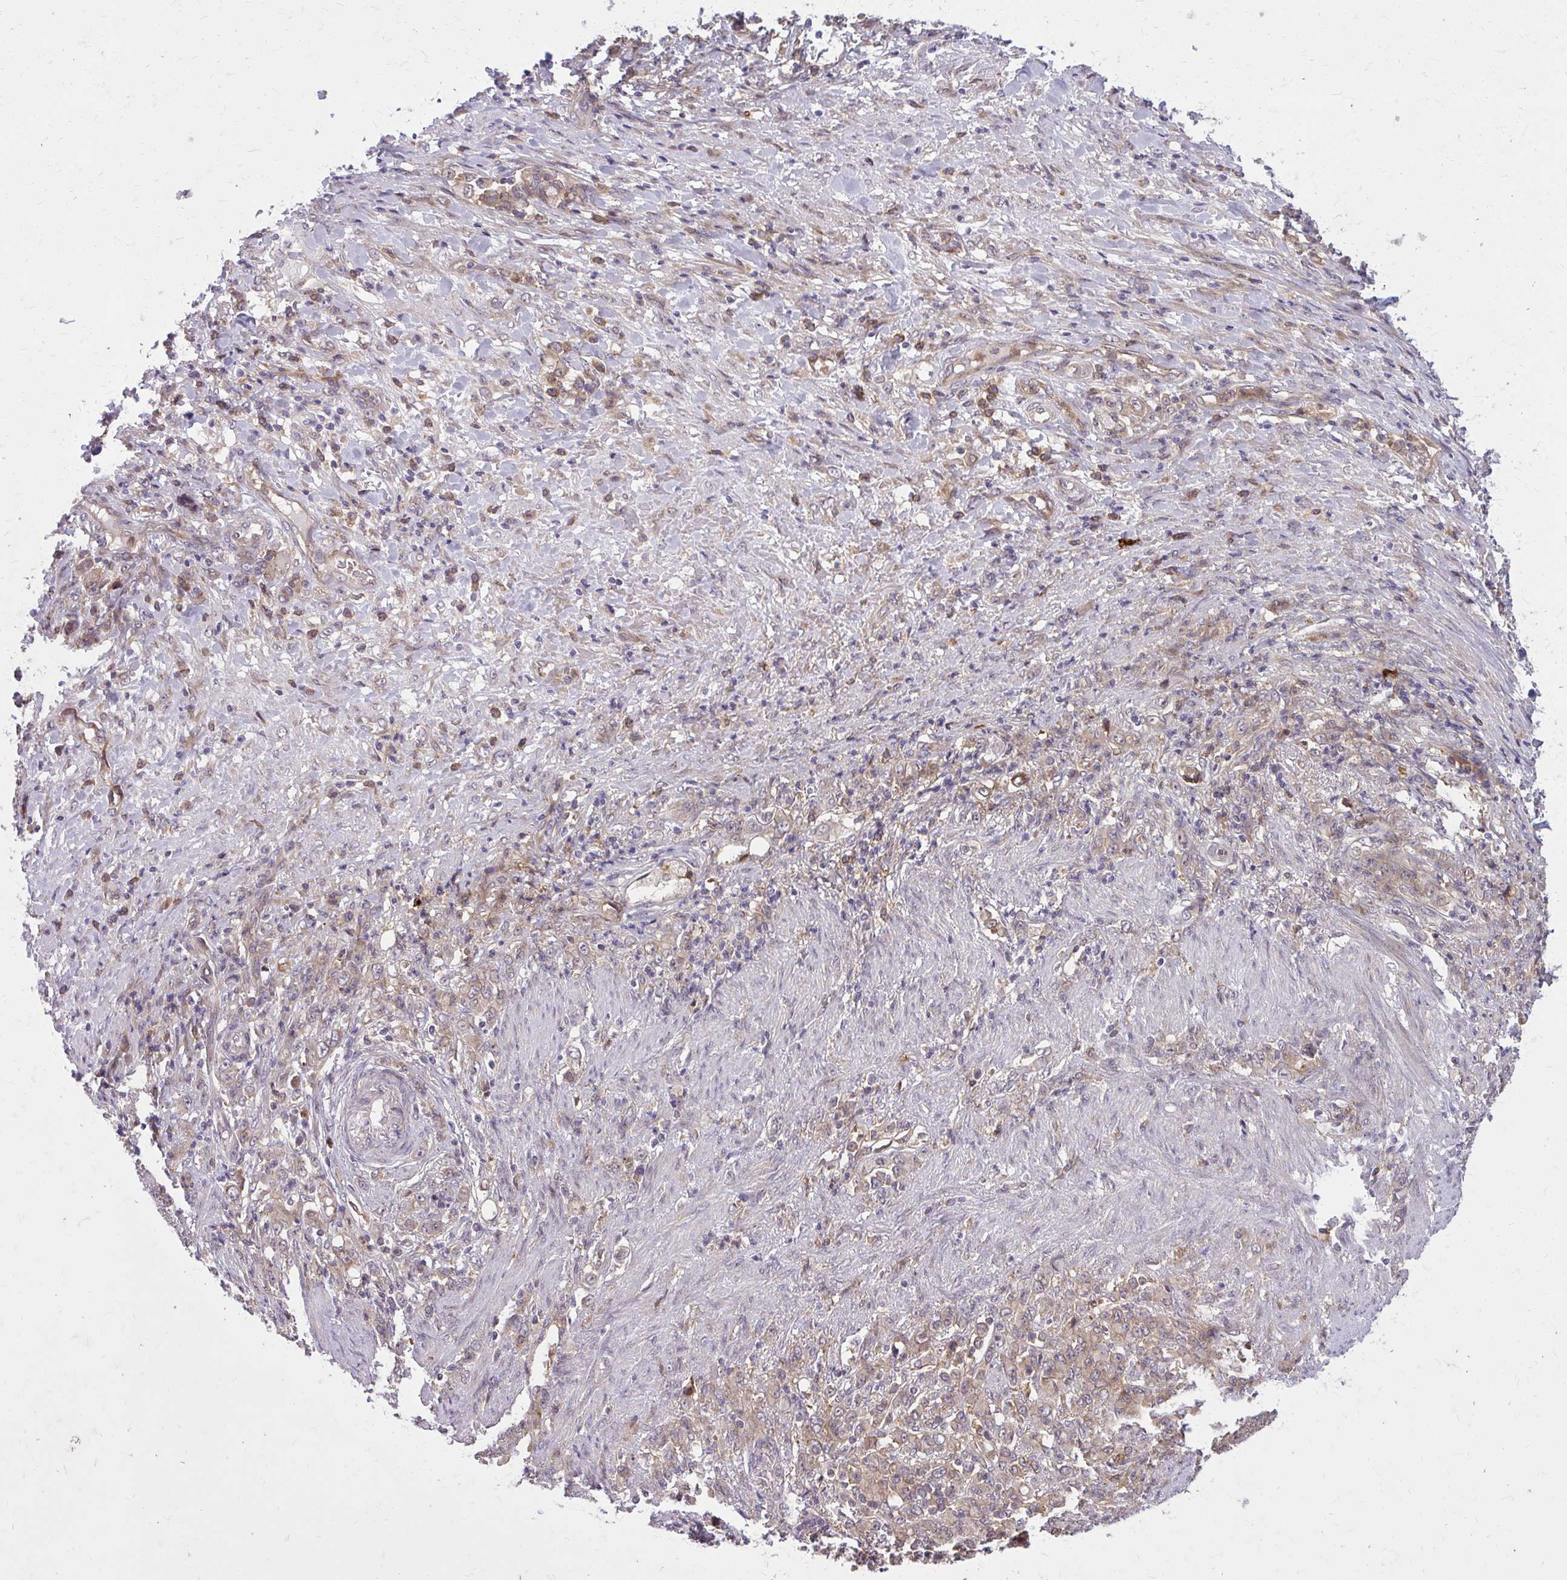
{"staining": {"intensity": "moderate", "quantity": ">75%", "location": "cytoplasmic/membranous"}, "tissue": "stomach cancer", "cell_type": "Tumor cells", "image_type": "cancer", "snomed": [{"axis": "morphology", "description": "Adenocarcinoma, NOS"}, {"axis": "topography", "description": "Stomach"}], "caption": "Protein expression analysis of stomach adenocarcinoma demonstrates moderate cytoplasmic/membranous expression in approximately >75% of tumor cells.", "gene": "OXNAD1", "patient": {"sex": "female", "age": 79}}